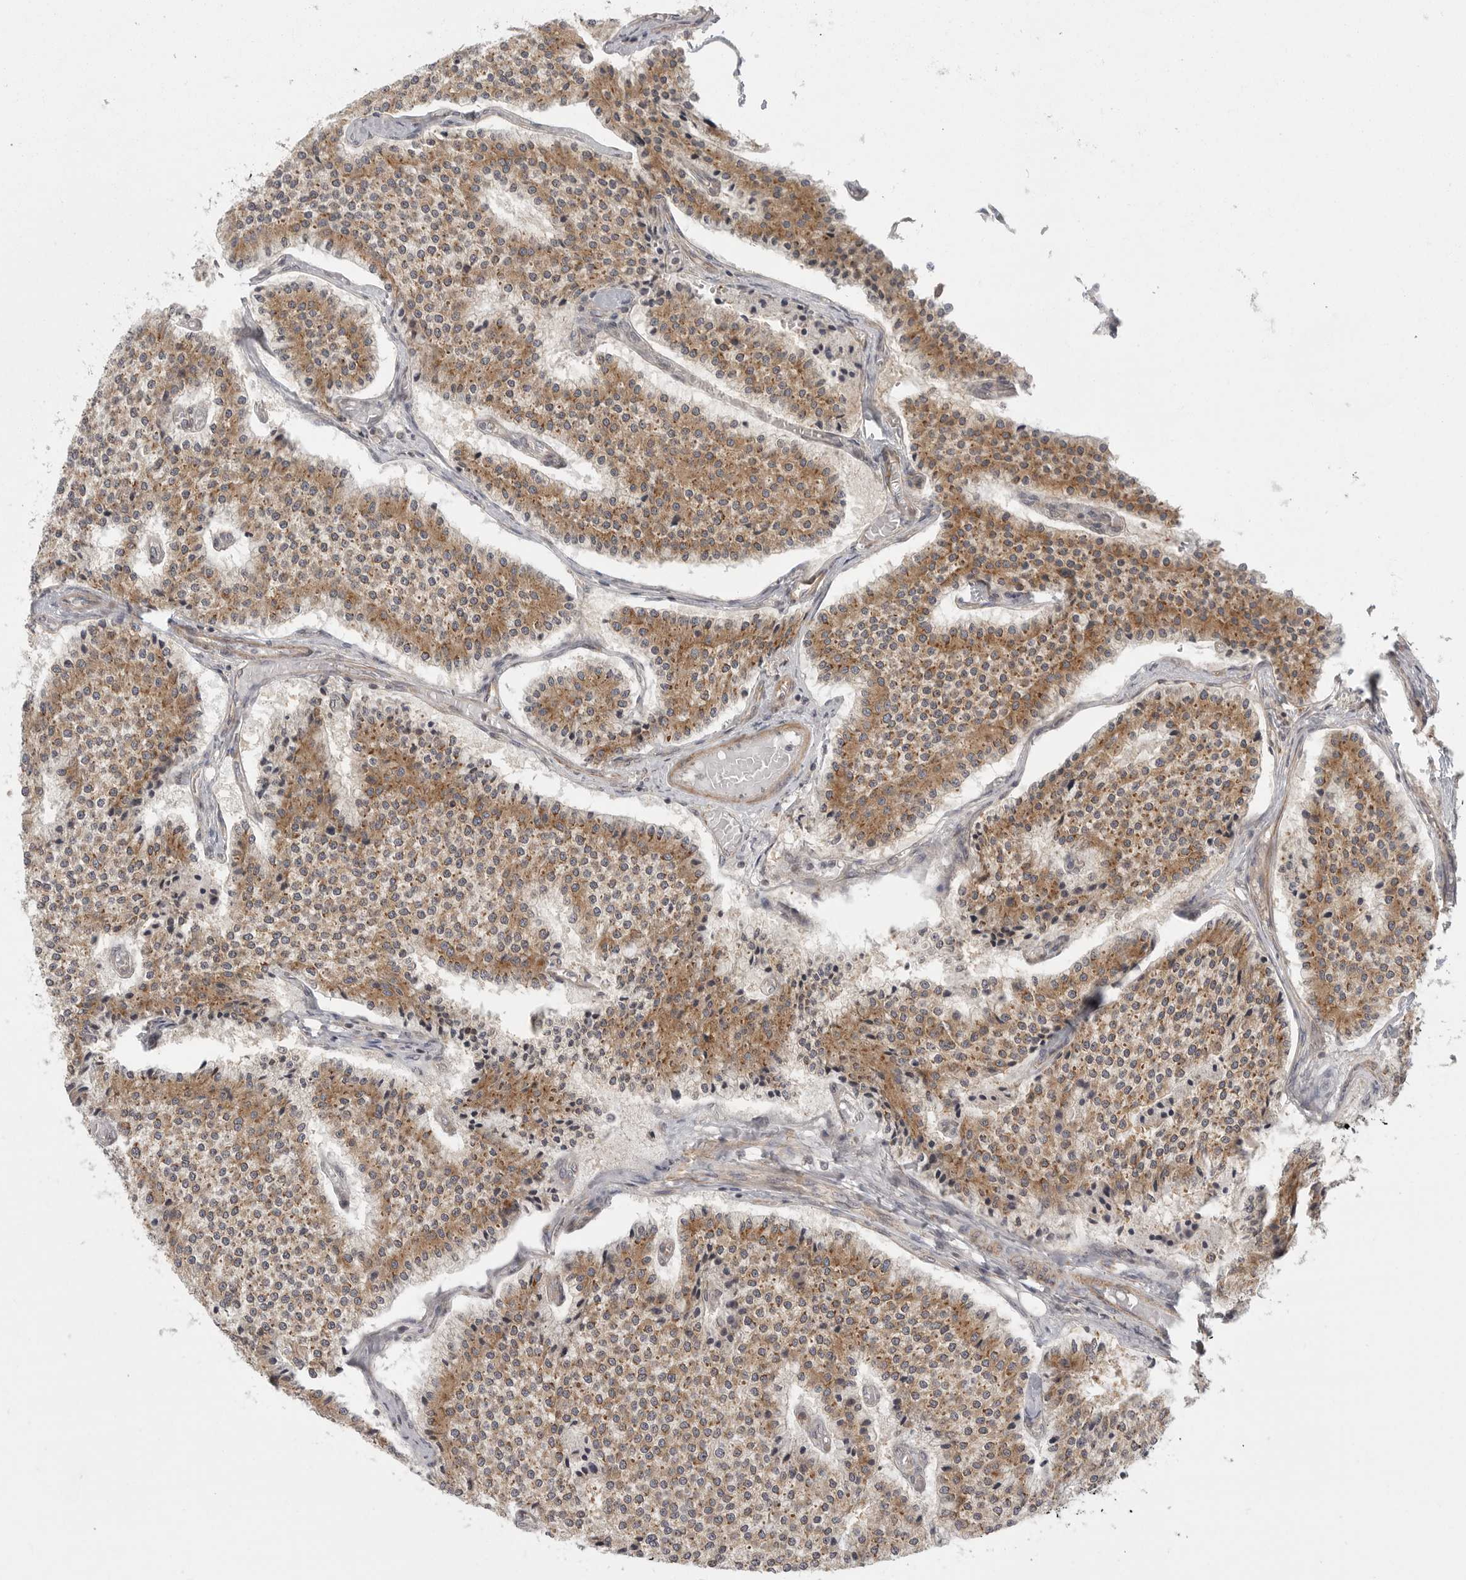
{"staining": {"intensity": "moderate", "quantity": ">75%", "location": "cytoplasmic/membranous"}, "tissue": "carcinoid", "cell_type": "Tumor cells", "image_type": "cancer", "snomed": [{"axis": "morphology", "description": "Carcinoid, malignant, NOS"}, {"axis": "topography", "description": "Colon"}], "caption": "Moderate cytoplasmic/membranous positivity for a protein is appreciated in approximately >75% of tumor cells of carcinoid (malignant) using IHC.", "gene": "CERS2", "patient": {"sex": "female", "age": 52}}